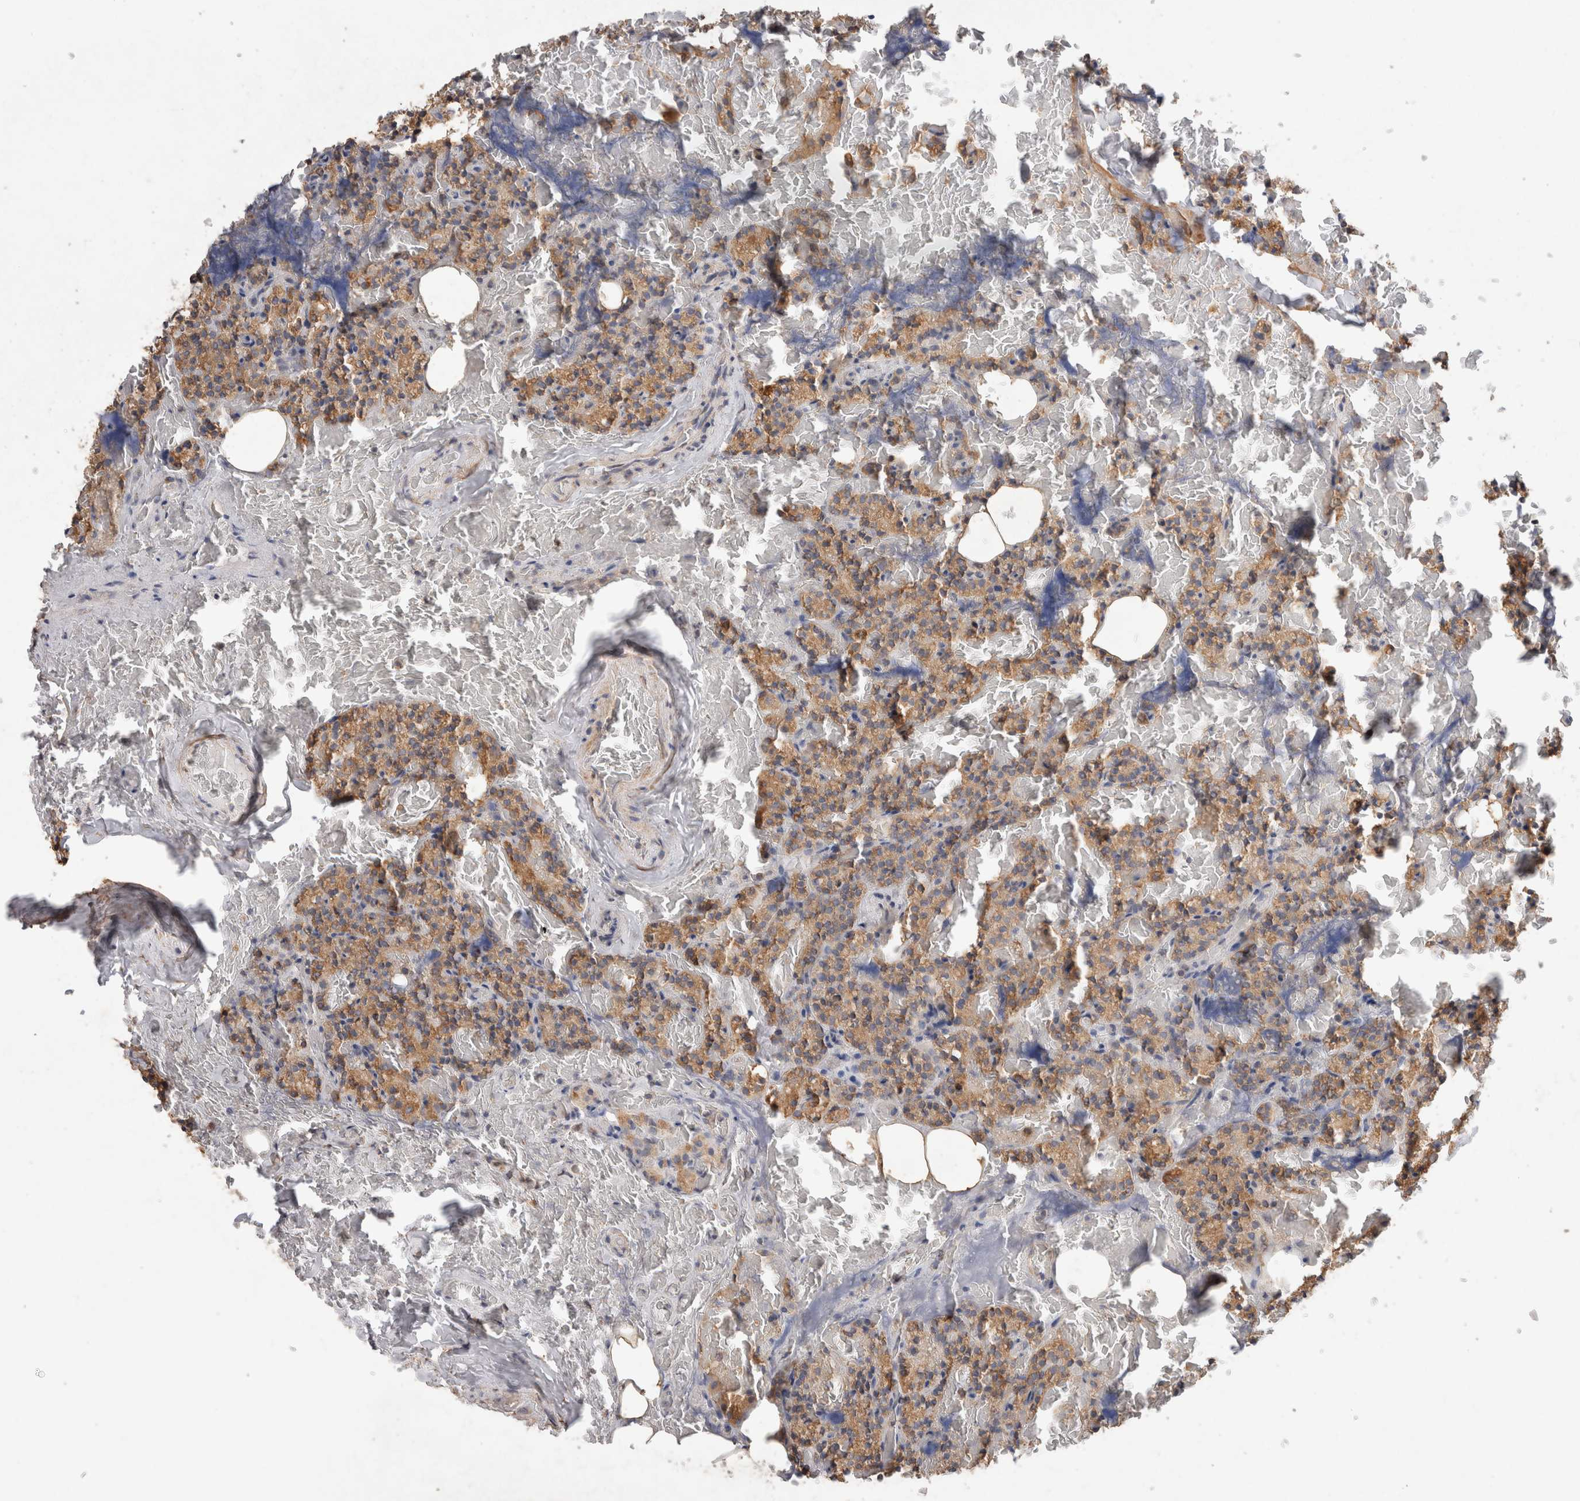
{"staining": {"intensity": "moderate", "quantity": ">75%", "location": "cytoplasmic/membranous"}, "tissue": "parathyroid gland", "cell_type": "Glandular cells", "image_type": "normal", "snomed": [{"axis": "morphology", "description": "Normal tissue, NOS"}, {"axis": "topography", "description": "Parathyroid gland"}], "caption": "IHC micrograph of benign parathyroid gland stained for a protein (brown), which reveals medium levels of moderate cytoplasmic/membranous staining in about >75% of glandular cells.", "gene": "RAB14", "patient": {"sex": "female", "age": 78}}